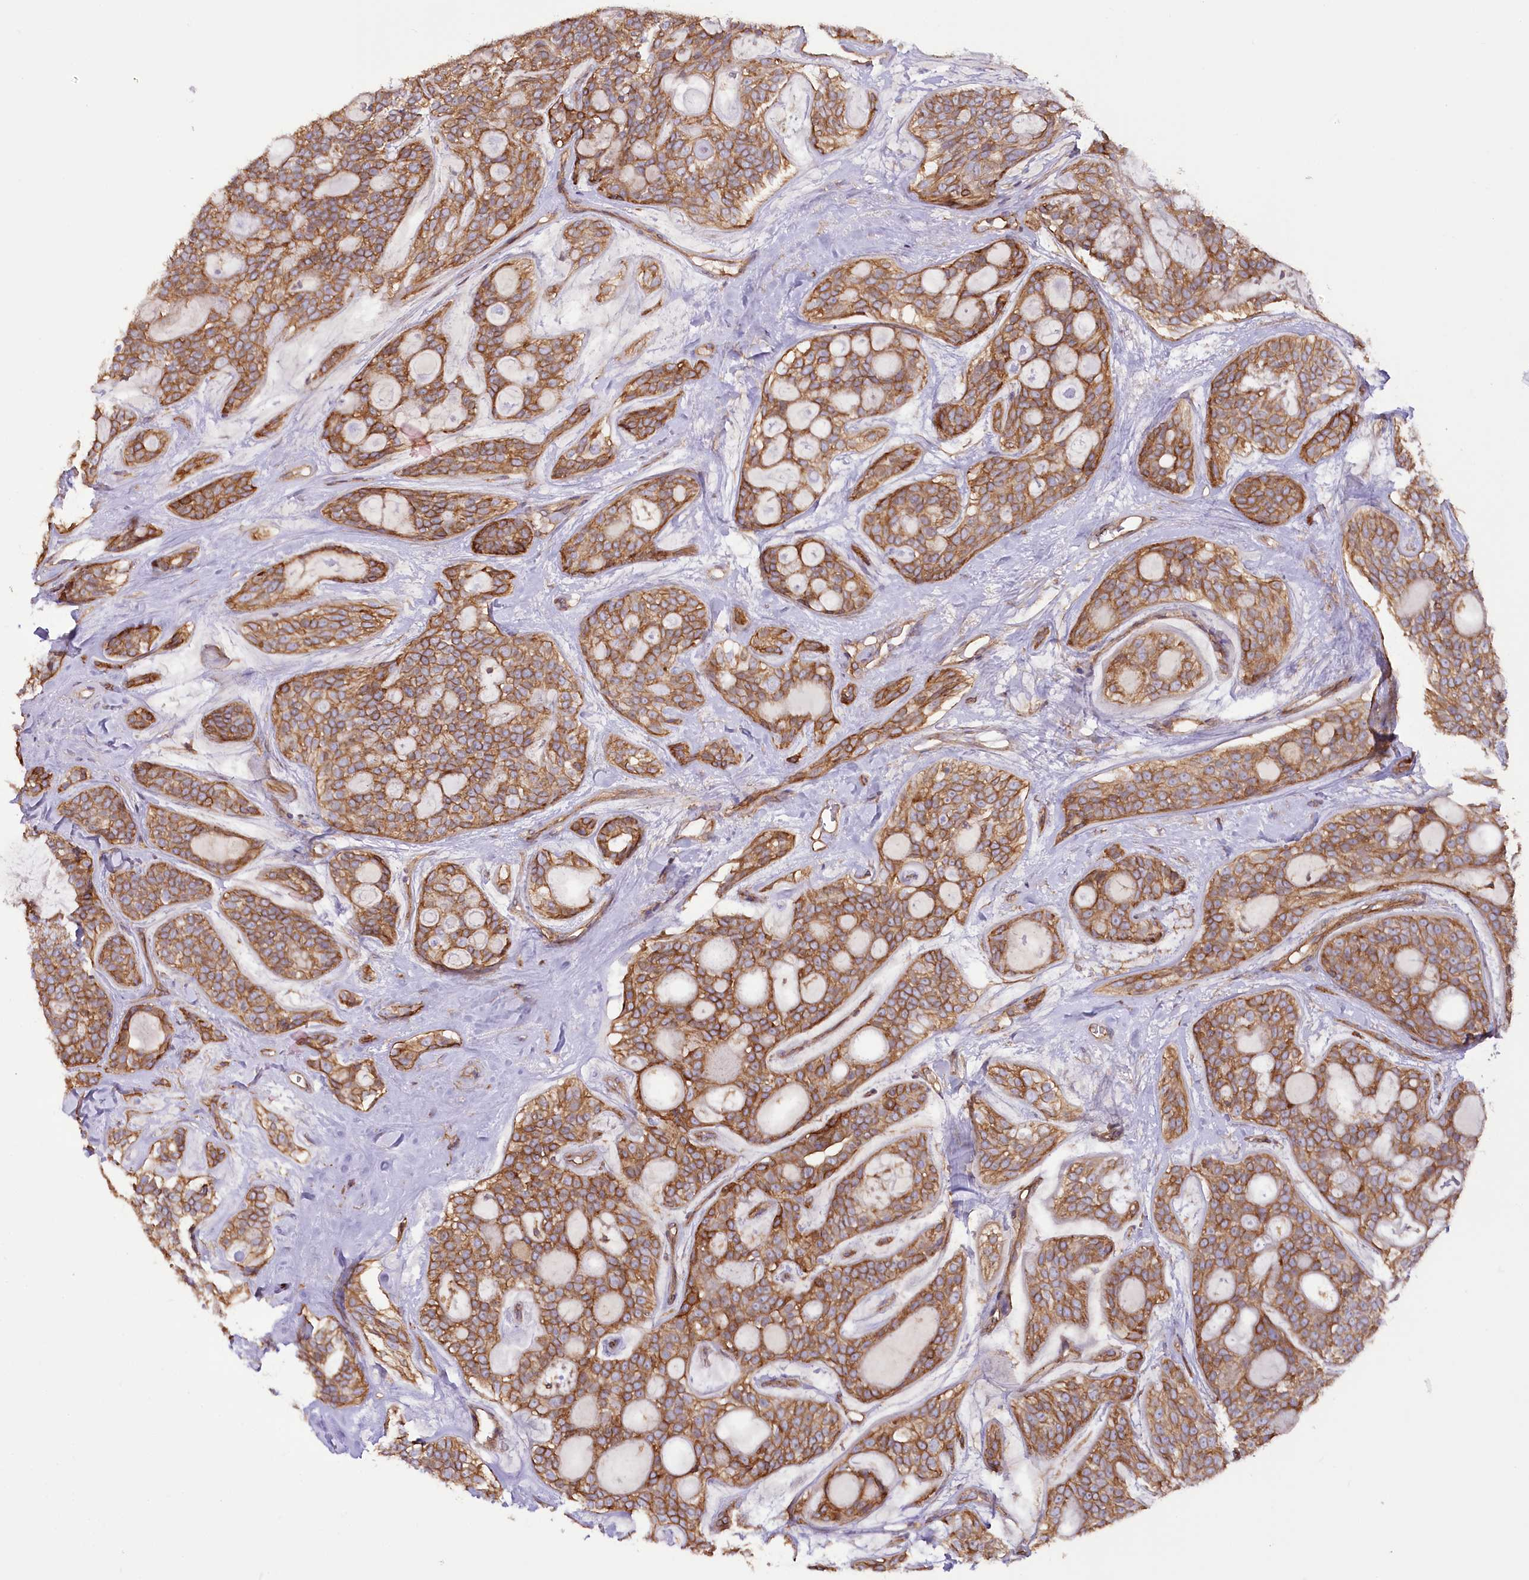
{"staining": {"intensity": "moderate", "quantity": ">75%", "location": "cytoplasmic/membranous"}, "tissue": "head and neck cancer", "cell_type": "Tumor cells", "image_type": "cancer", "snomed": [{"axis": "morphology", "description": "Adenocarcinoma, NOS"}, {"axis": "topography", "description": "Head-Neck"}], "caption": "A photomicrograph of human head and neck cancer (adenocarcinoma) stained for a protein displays moderate cytoplasmic/membranous brown staining in tumor cells. Nuclei are stained in blue.", "gene": "SYNPO2", "patient": {"sex": "male", "age": 66}}